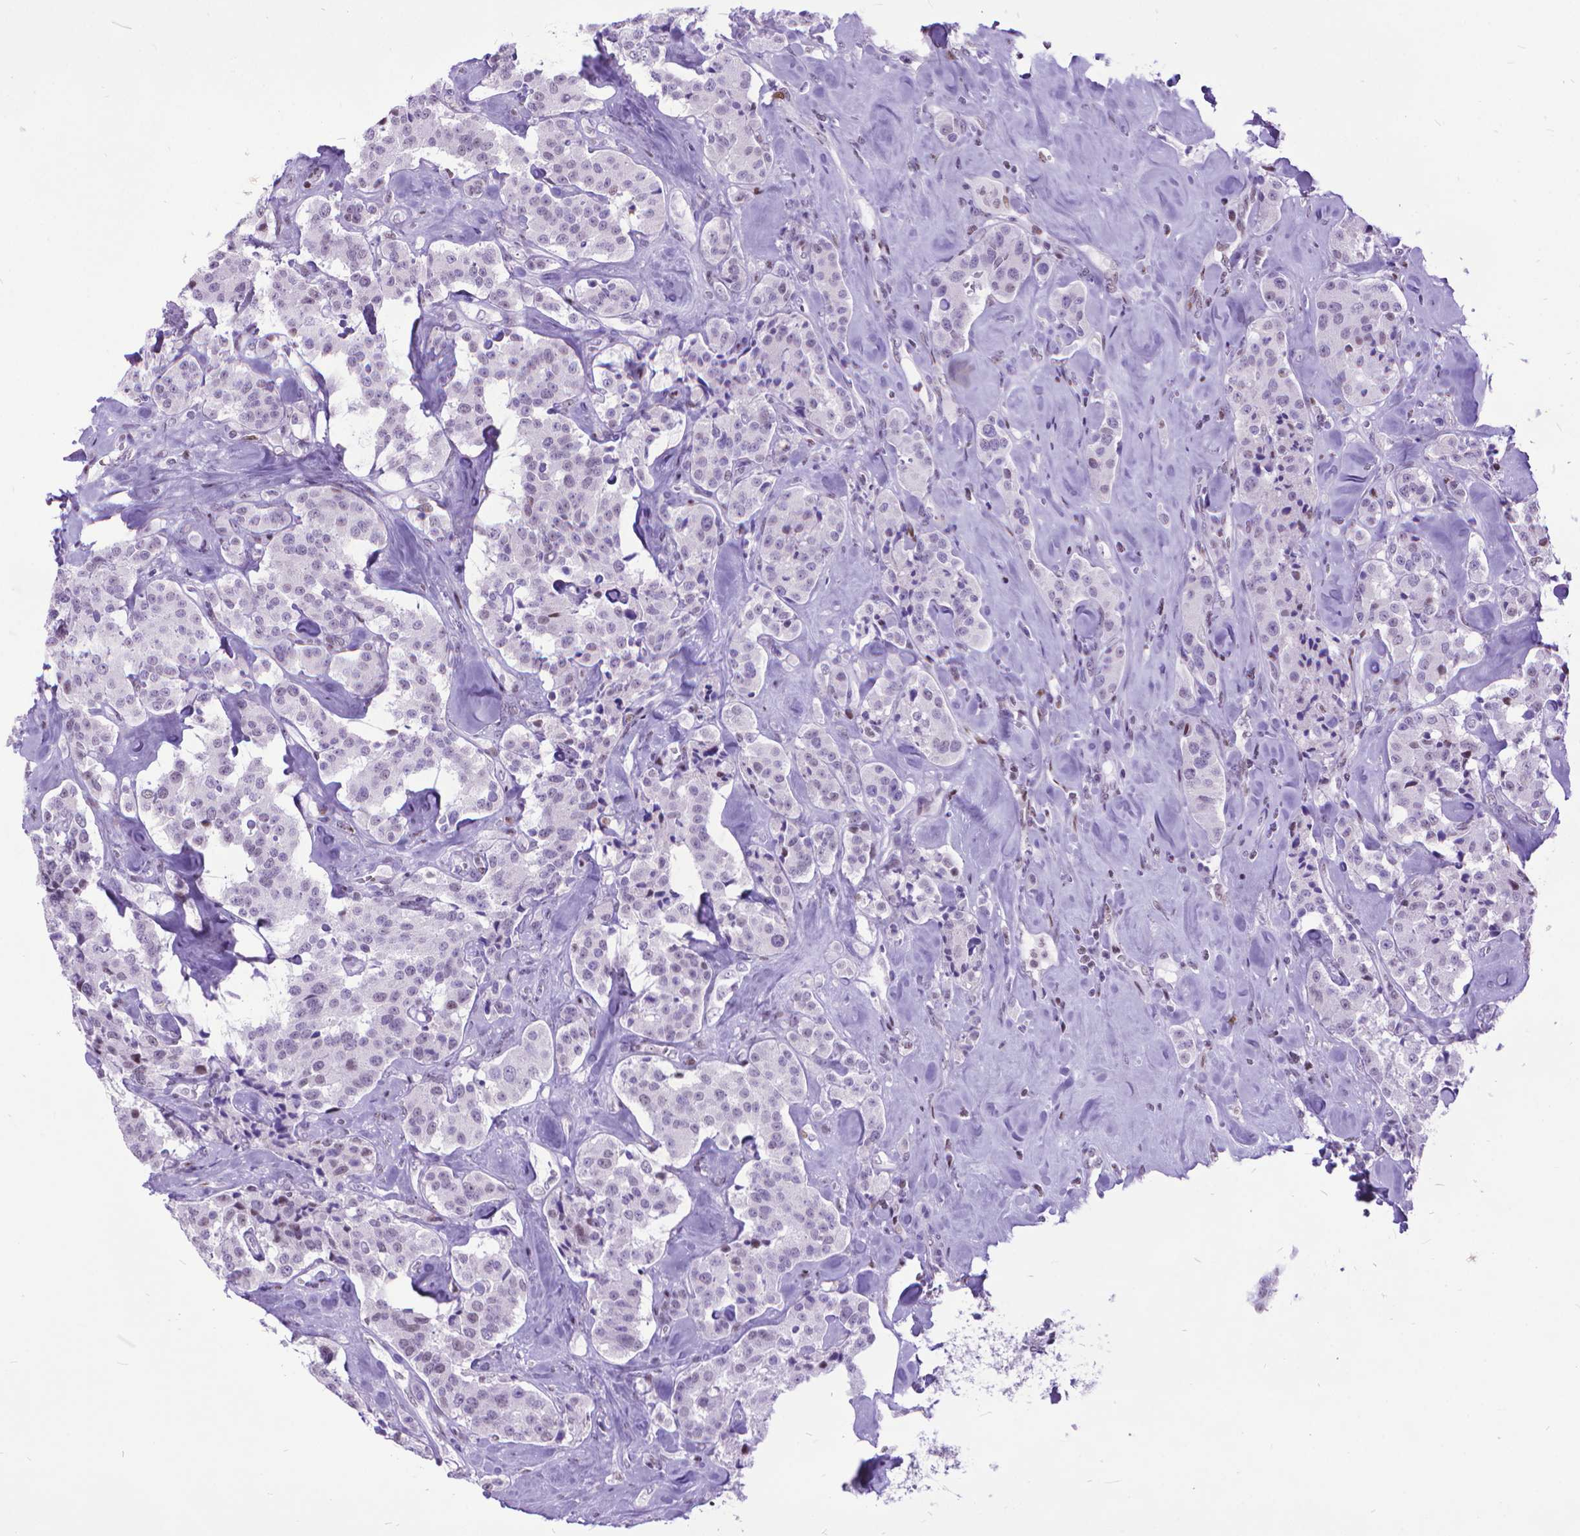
{"staining": {"intensity": "negative", "quantity": "none", "location": "none"}, "tissue": "carcinoid", "cell_type": "Tumor cells", "image_type": "cancer", "snomed": [{"axis": "morphology", "description": "Carcinoid, malignant, NOS"}, {"axis": "topography", "description": "Pancreas"}], "caption": "This photomicrograph is of carcinoid stained with immunohistochemistry to label a protein in brown with the nuclei are counter-stained blue. There is no expression in tumor cells. (DAB (3,3'-diaminobenzidine) immunohistochemistry, high magnification).", "gene": "POLE4", "patient": {"sex": "male", "age": 41}}